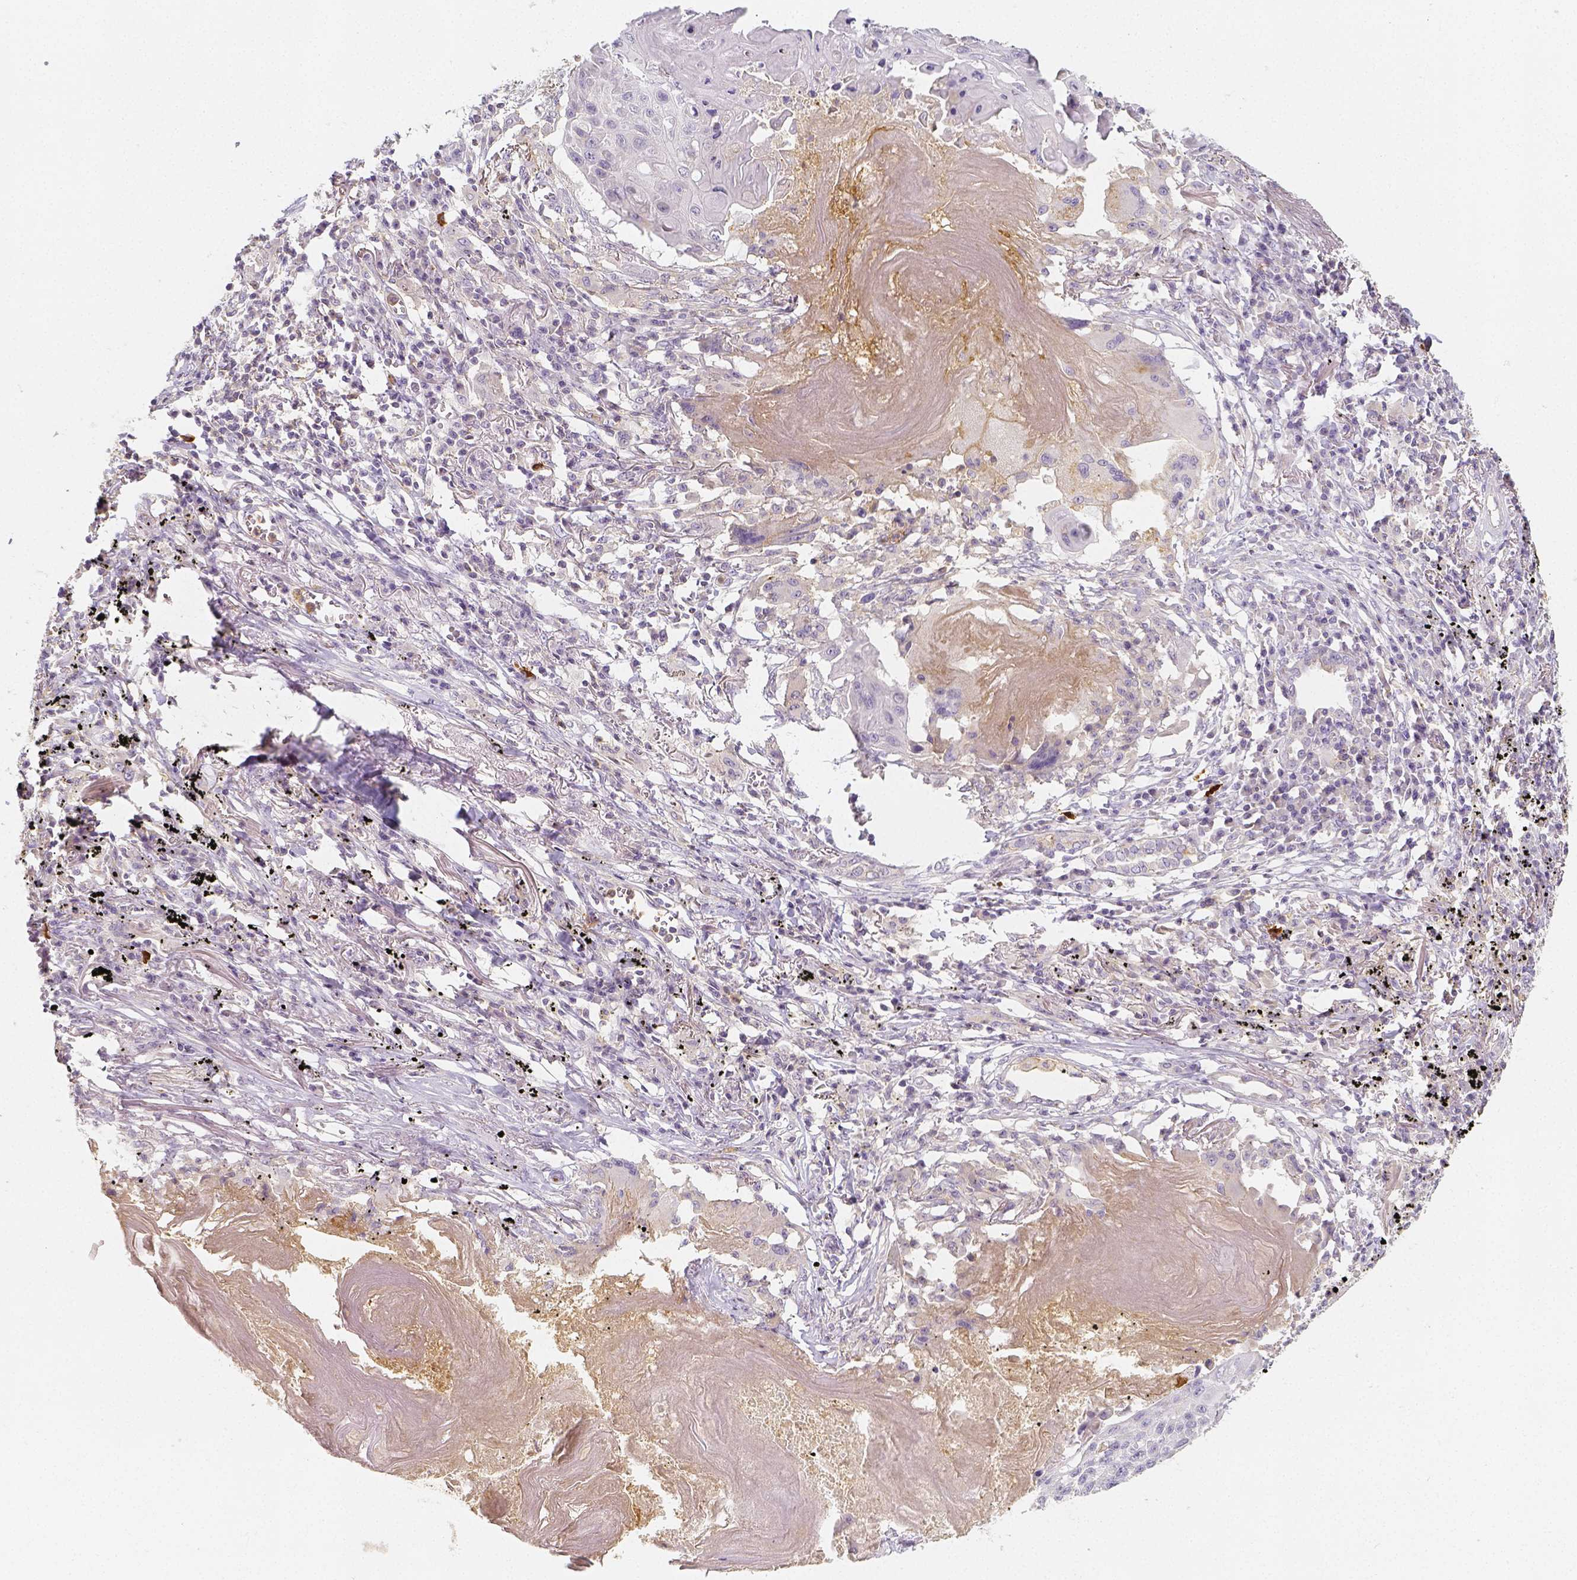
{"staining": {"intensity": "negative", "quantity": "none", "location": "none"}, "tissue": "lung cancer", "cell_type": "Tumor cells", "image_type": "cancer", "snomed": [{"axis": "morphology", "description": "Squamous cell carcinoma, NOS"}, {"axis": "topography", "description": "Lung"}], "caption": "High magnification brightfield microscopy of lung squamous cell carcinoma stained with DAB (3,3'-diaminobenzidine) (brown) and counterstained with hematoxylin (blue): tumor cells show no significant expression.", "gene": "PTPRJ", "patient": {"sex": "male", "age": 78}}